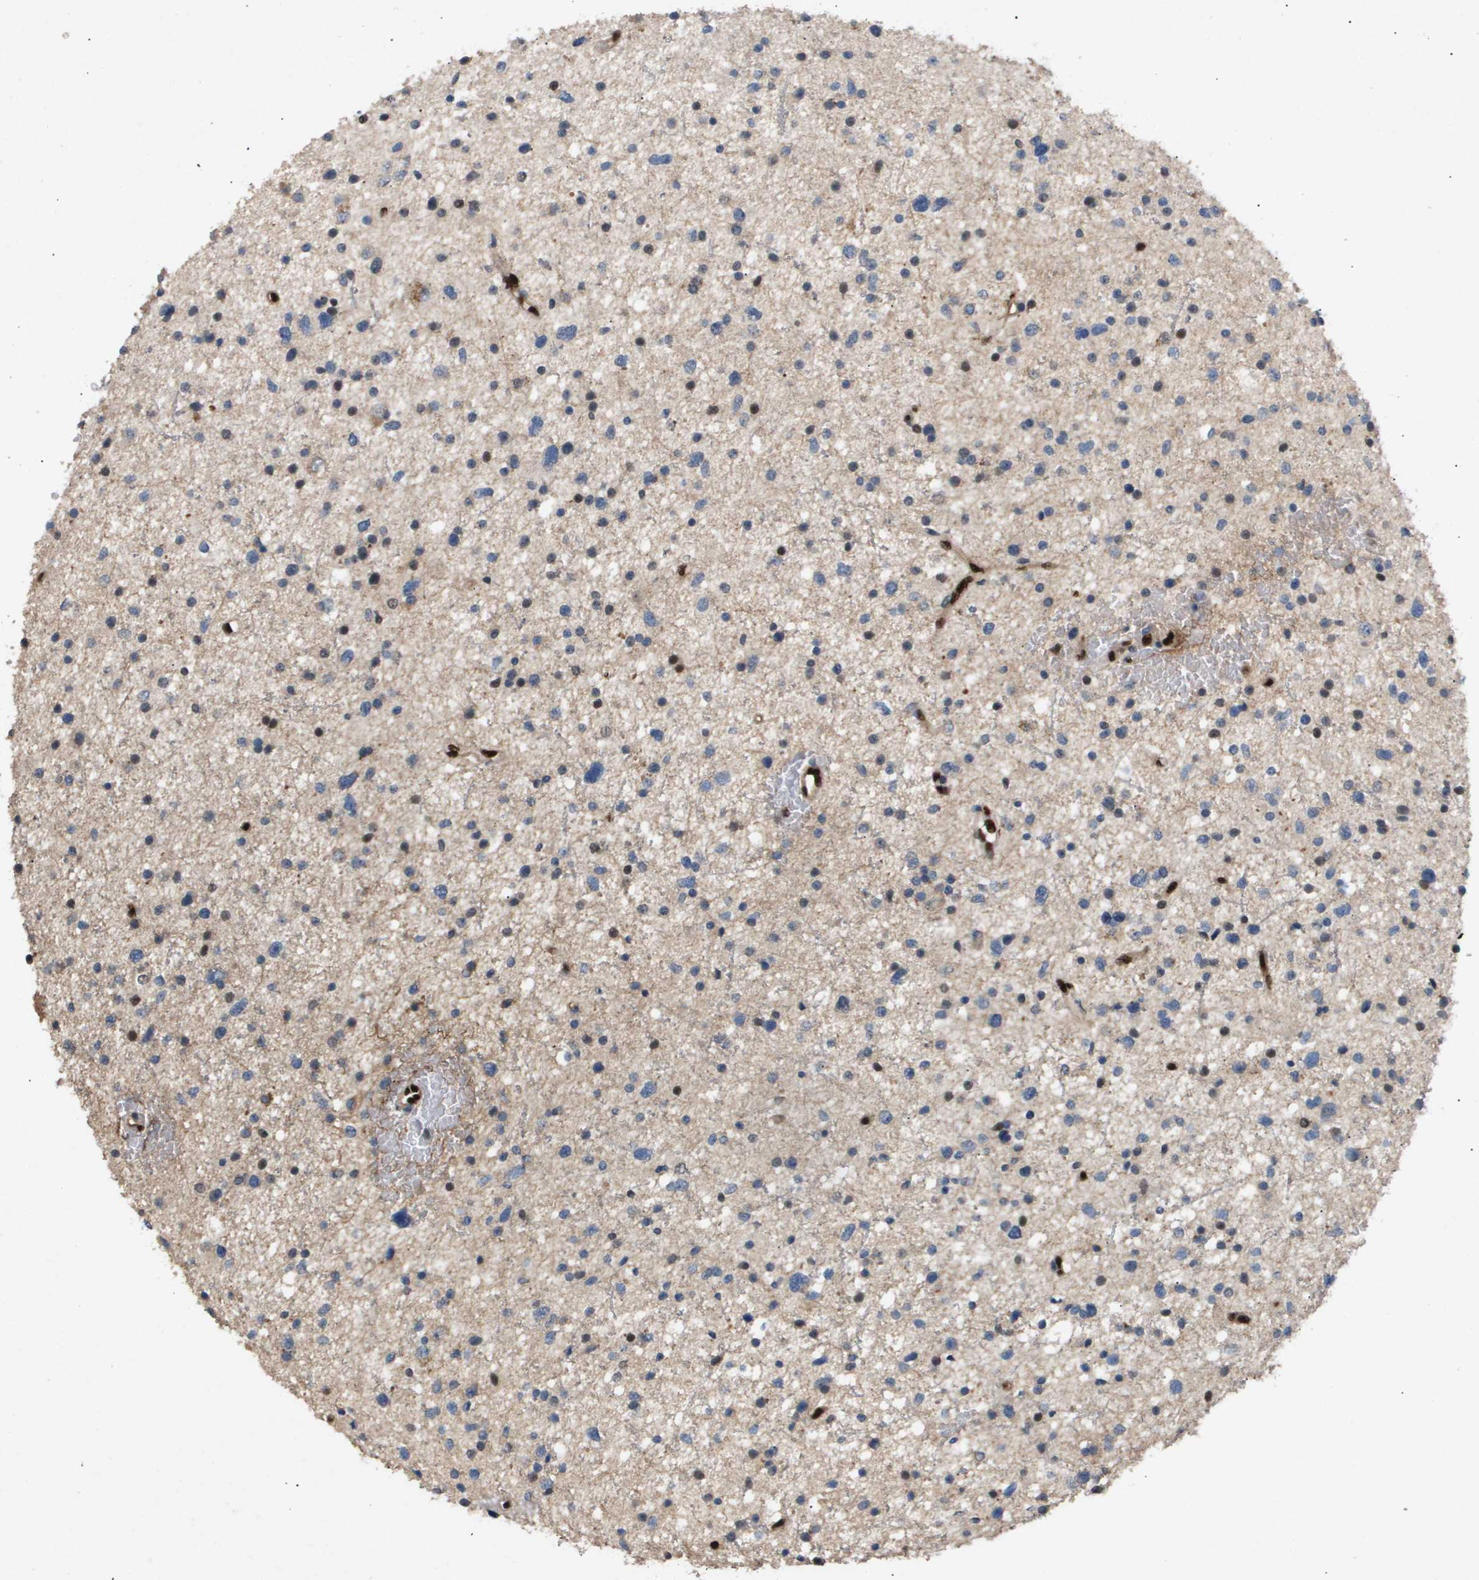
{"staining": {"intensity": "weak", "quantity": "<25%", "location": "cytoplasmic/membranous,nuclear"}, "tissue": "glioma", "cell_type": "Tumor cells", "image_type": "cancer", "snomed": [{"axis": "morphology", "description": "Glioma, malignant, Low grade"}, {"axis": "topography", "description": "Brain"}], "caption": "Protein analysis of low-grade glioma (malignant) reveals no significant positivity in tumor cells. The staining was performed using DAB to visualize the protein expression in brown, while the nuclei were stained in blue with hematoxylin (Magnification: 20x).", "gene": "ERG", "patient": {"sex": "female", "age": 37}}